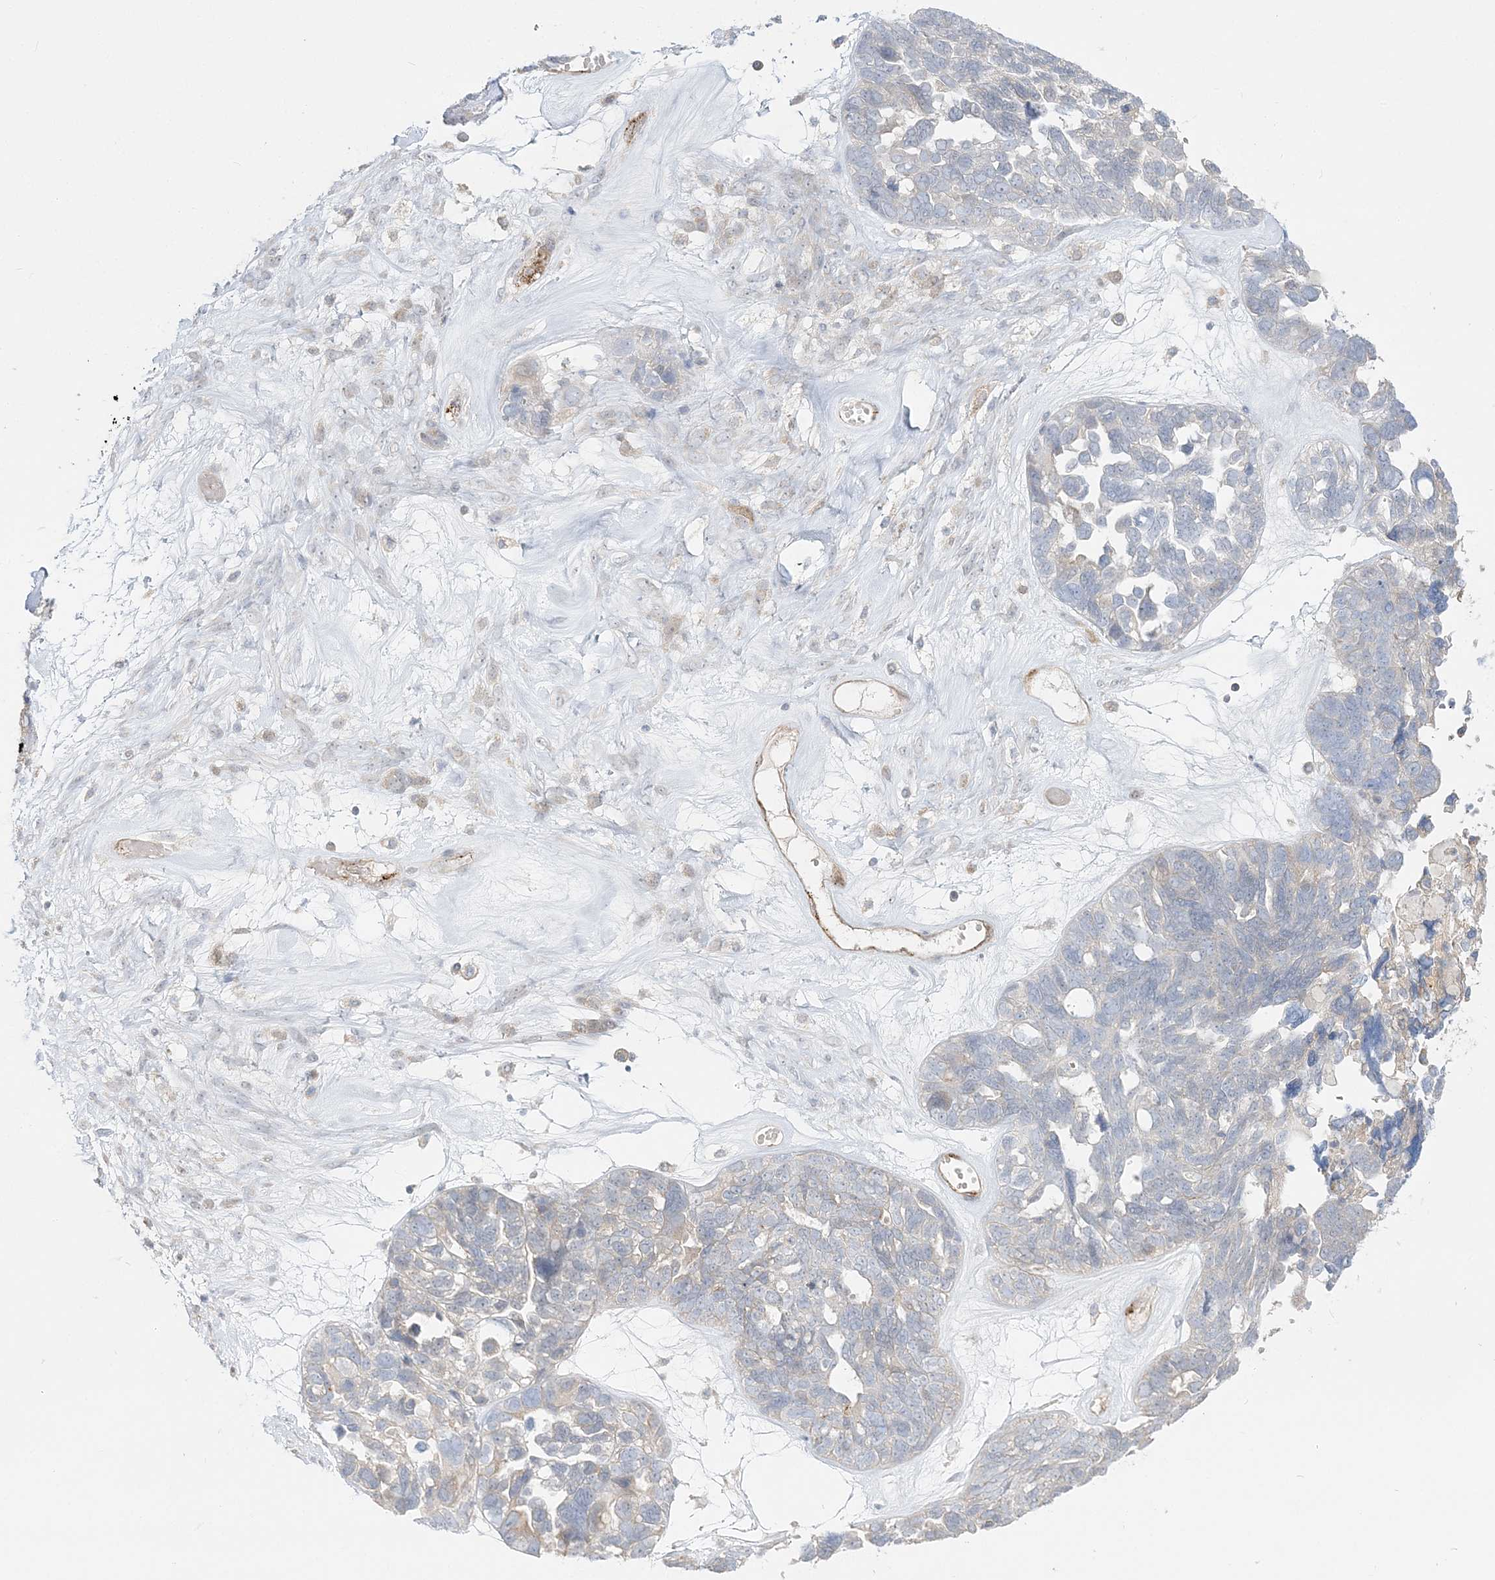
{"staining": {"intensity": "negative", "quantity": "none", "location": "none"}, "tissue": "ovarian cancer", "cell_type": "Tumor cells", "image_type": "cancer", "snomed": [{"axis": "morphology", "description": "Cystadenocarcinoma, serous, NOS"}, {"axis": "topography", "description": "Ovary"}], "caption": "Tumor cells show no significant staining in ovarian serous cystadenocarcinoma. (Stains: DAB IHC with hematoxylin counter stain, Microscopy: brightfield microscopy at high magnification).", "gene": "INPP1", "patient": {"sex": "female", "age": 79}}